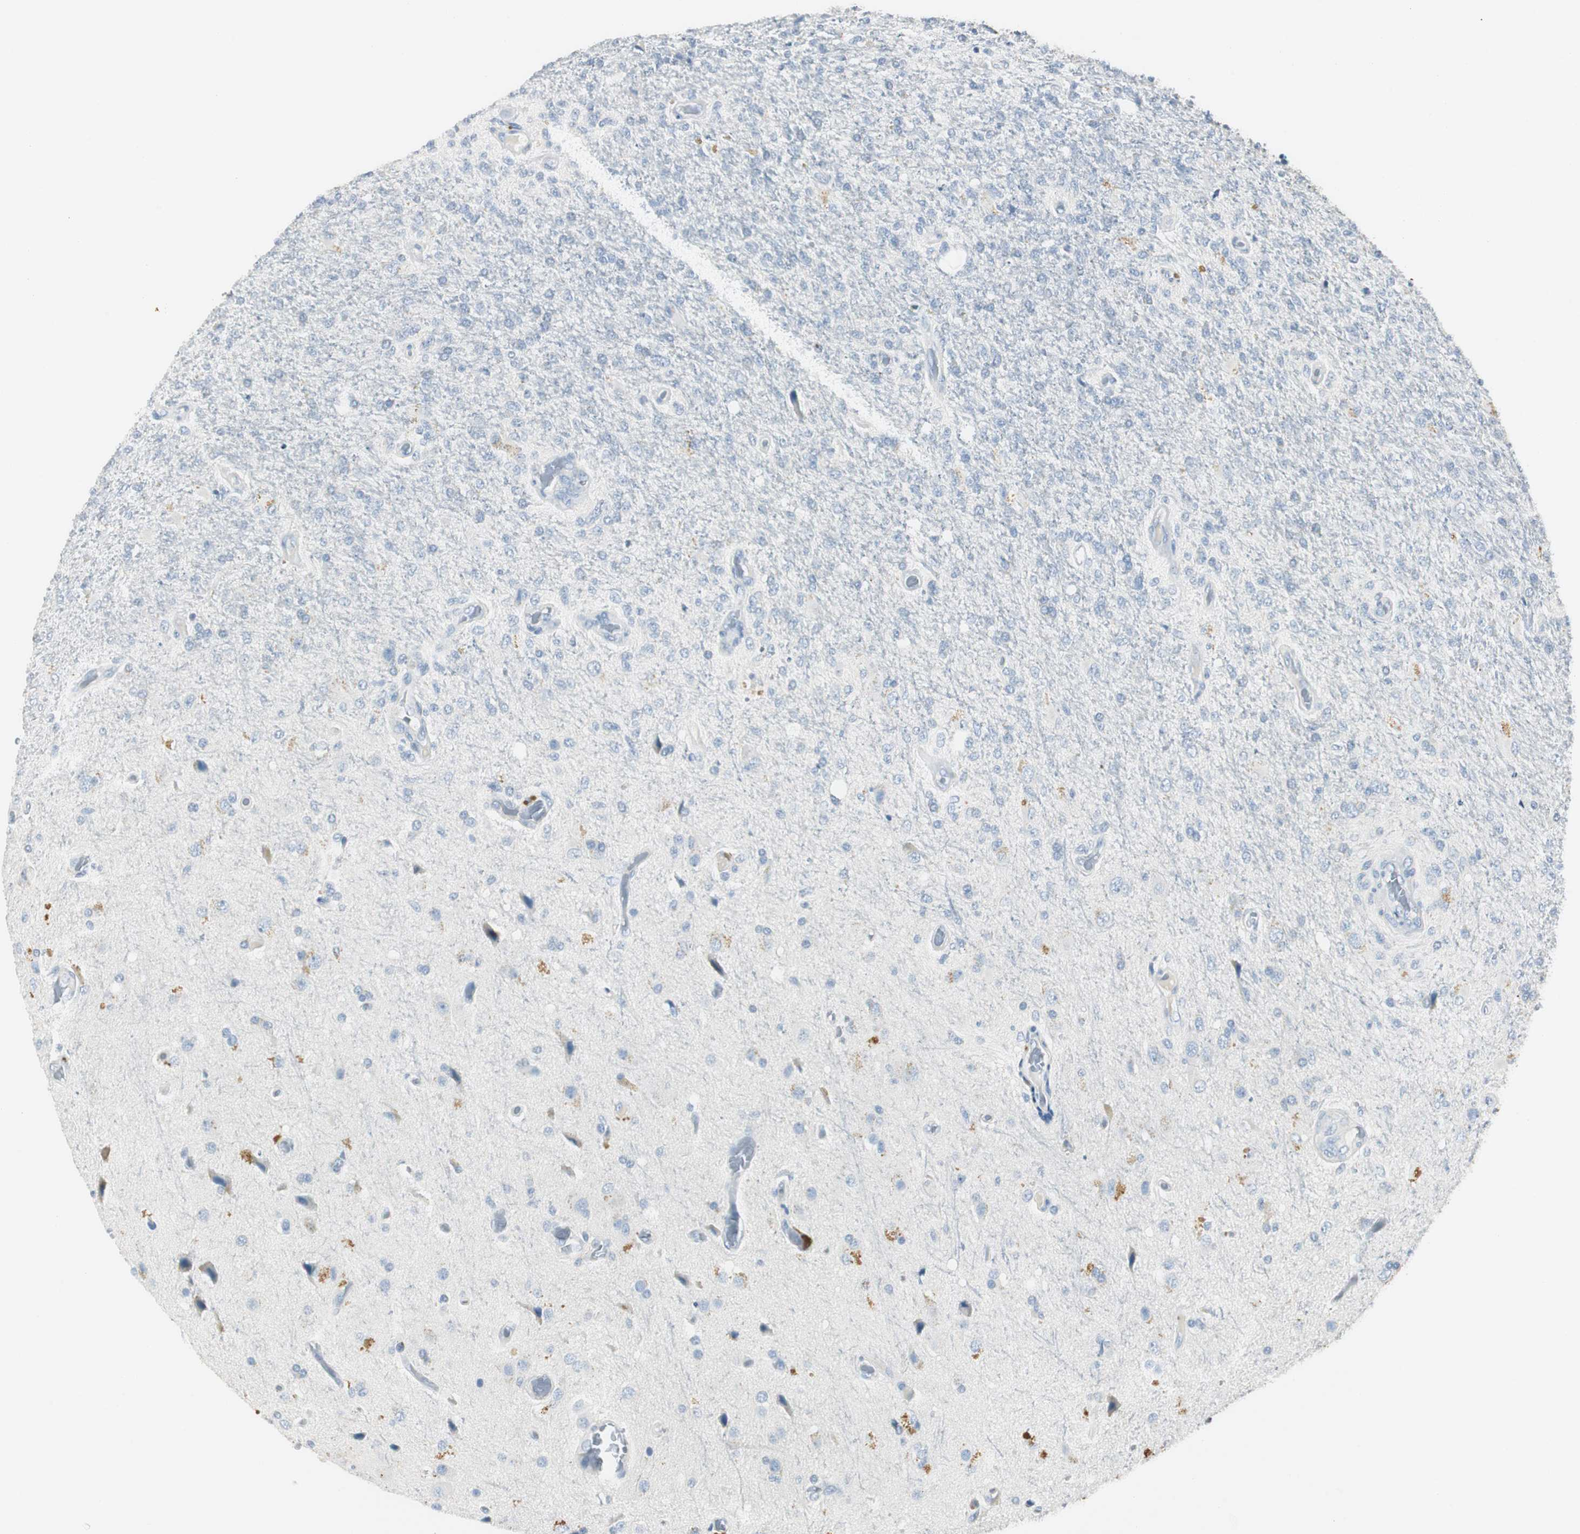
{"staining": {"intensity": "negative", "quantity": "none", "location": "none"}, "tissue": "glioma", "cell_type": "Tumor cells", "image_type": "cancer", "snomed": [{"axis": "morphology", "description": "Normal tissue, NOS"}, {"axis": "morphology", "description": "Glioma, malignant, High grade"}, {"axis": "topography", "description": "Cerebral cortex"}], "caption": "Immunohistochemistry (IHC) photomicrograph of neoplastic tissue: glioma stained with DAB (3,3'-diaminobenzidine) displays no significant protein staining in tumor cells.", "gene": "LRP2", "patient": {"sex": "male", "age": 77}}